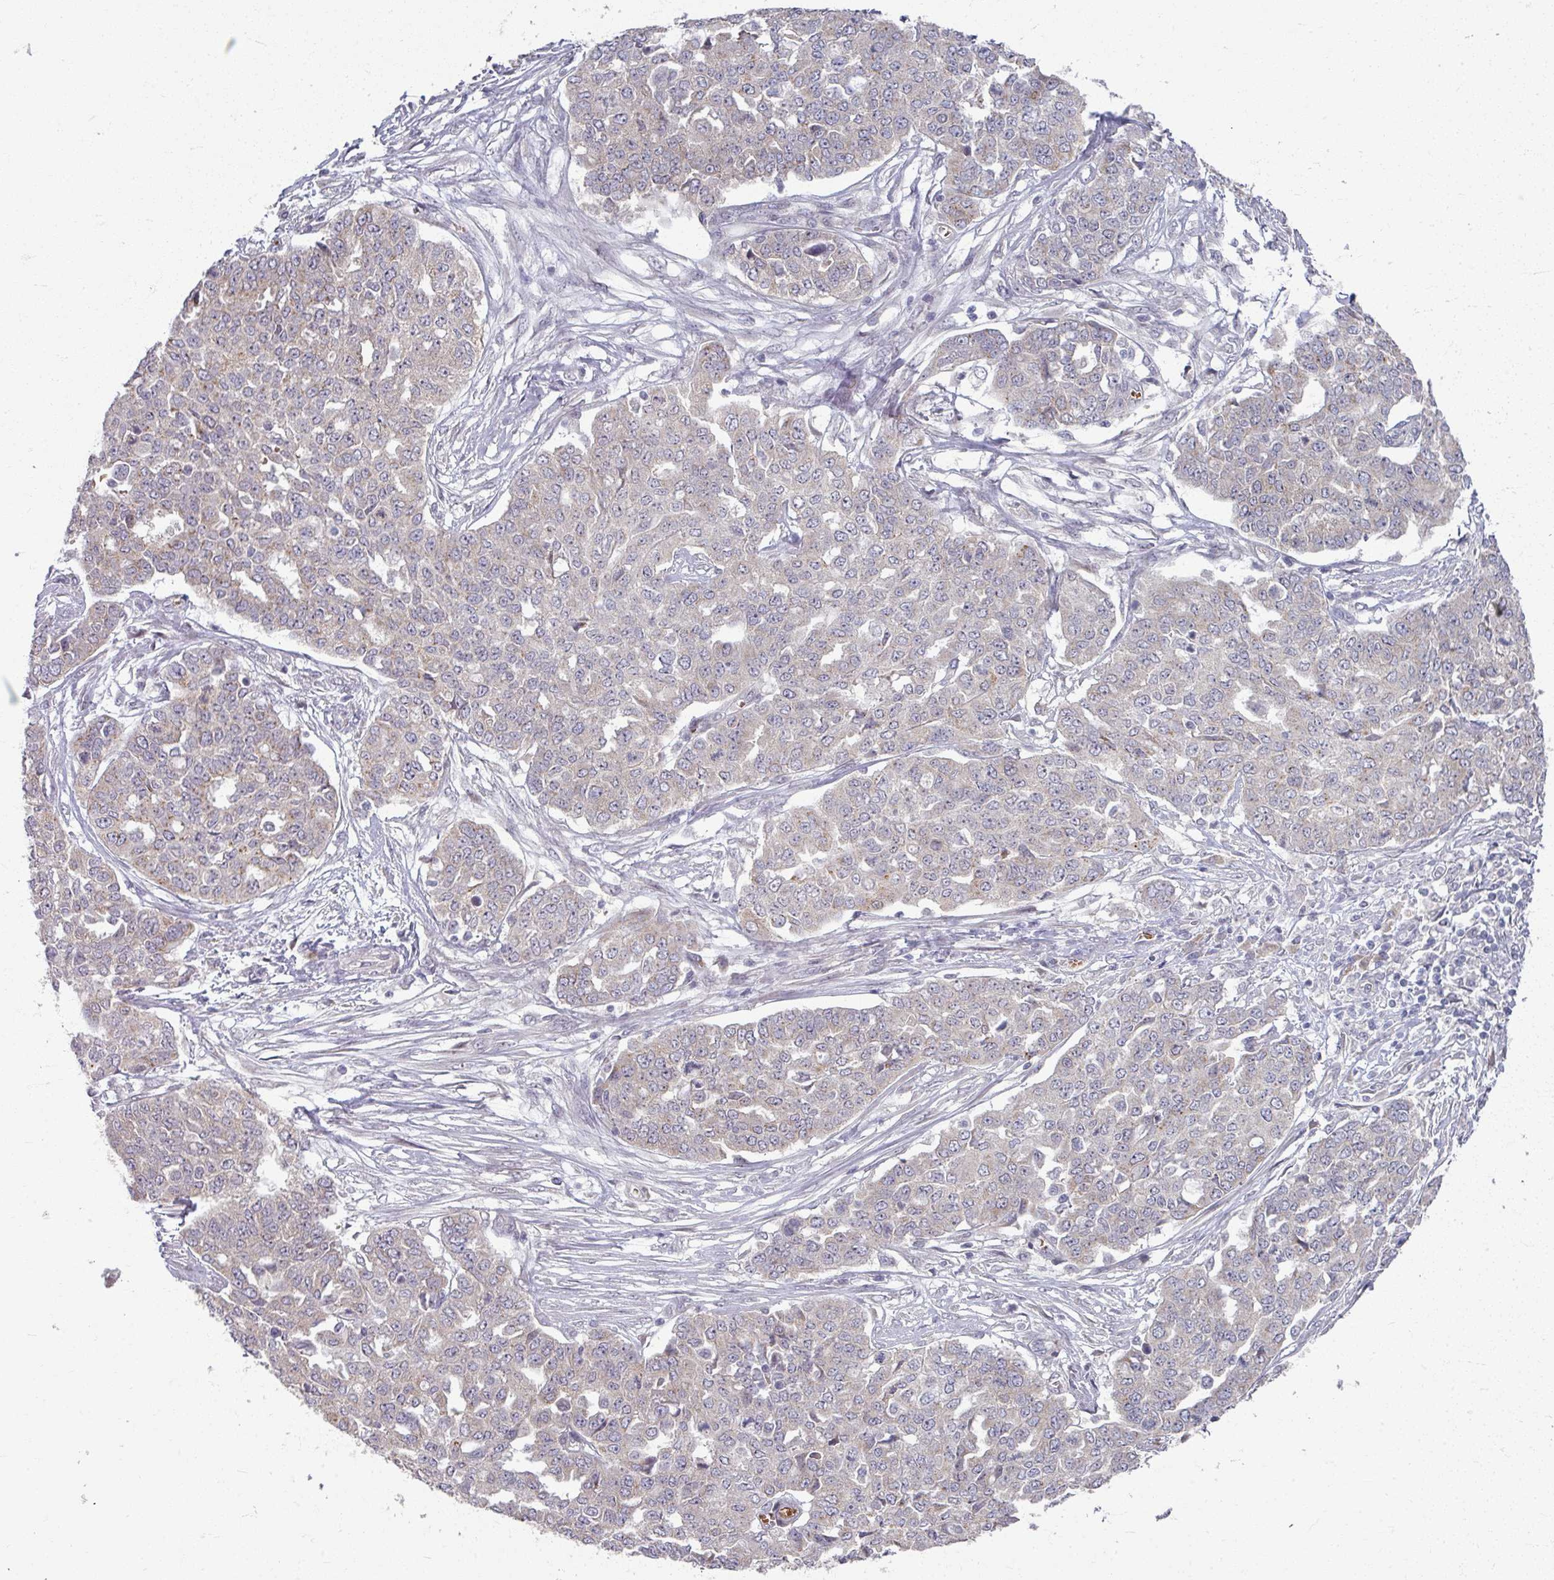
{"staining": {"intensity": "negative", "quantity": "none", "location": "none"}, "tissue": "ovarian cancer", "cell_type": "Tumor cells", "image_type": "cancer", "snomed": [{"axis": "morphology", "description": "Cystadenocarcinoma, serous, NOS"}, {"axis": "topography", "description": "Soft tissue"}, {"axis": "topography", "description": "Ovary"}], "caption": "An immunohistochemistry (IHC) image of ovarian serous cystadenocarcinoma is shown. There is no staining in tumor cells of ovarian serous cystadenocarcinoma. (Stains: DAB (3,3'-diaminobenzidine) immunohistochemistry with hematoxylin counter stain, Microscopy: brightfield microscopy at high magnification).", "gene": "KMT5C", "patient": {"sex": "female", "age": 57}}